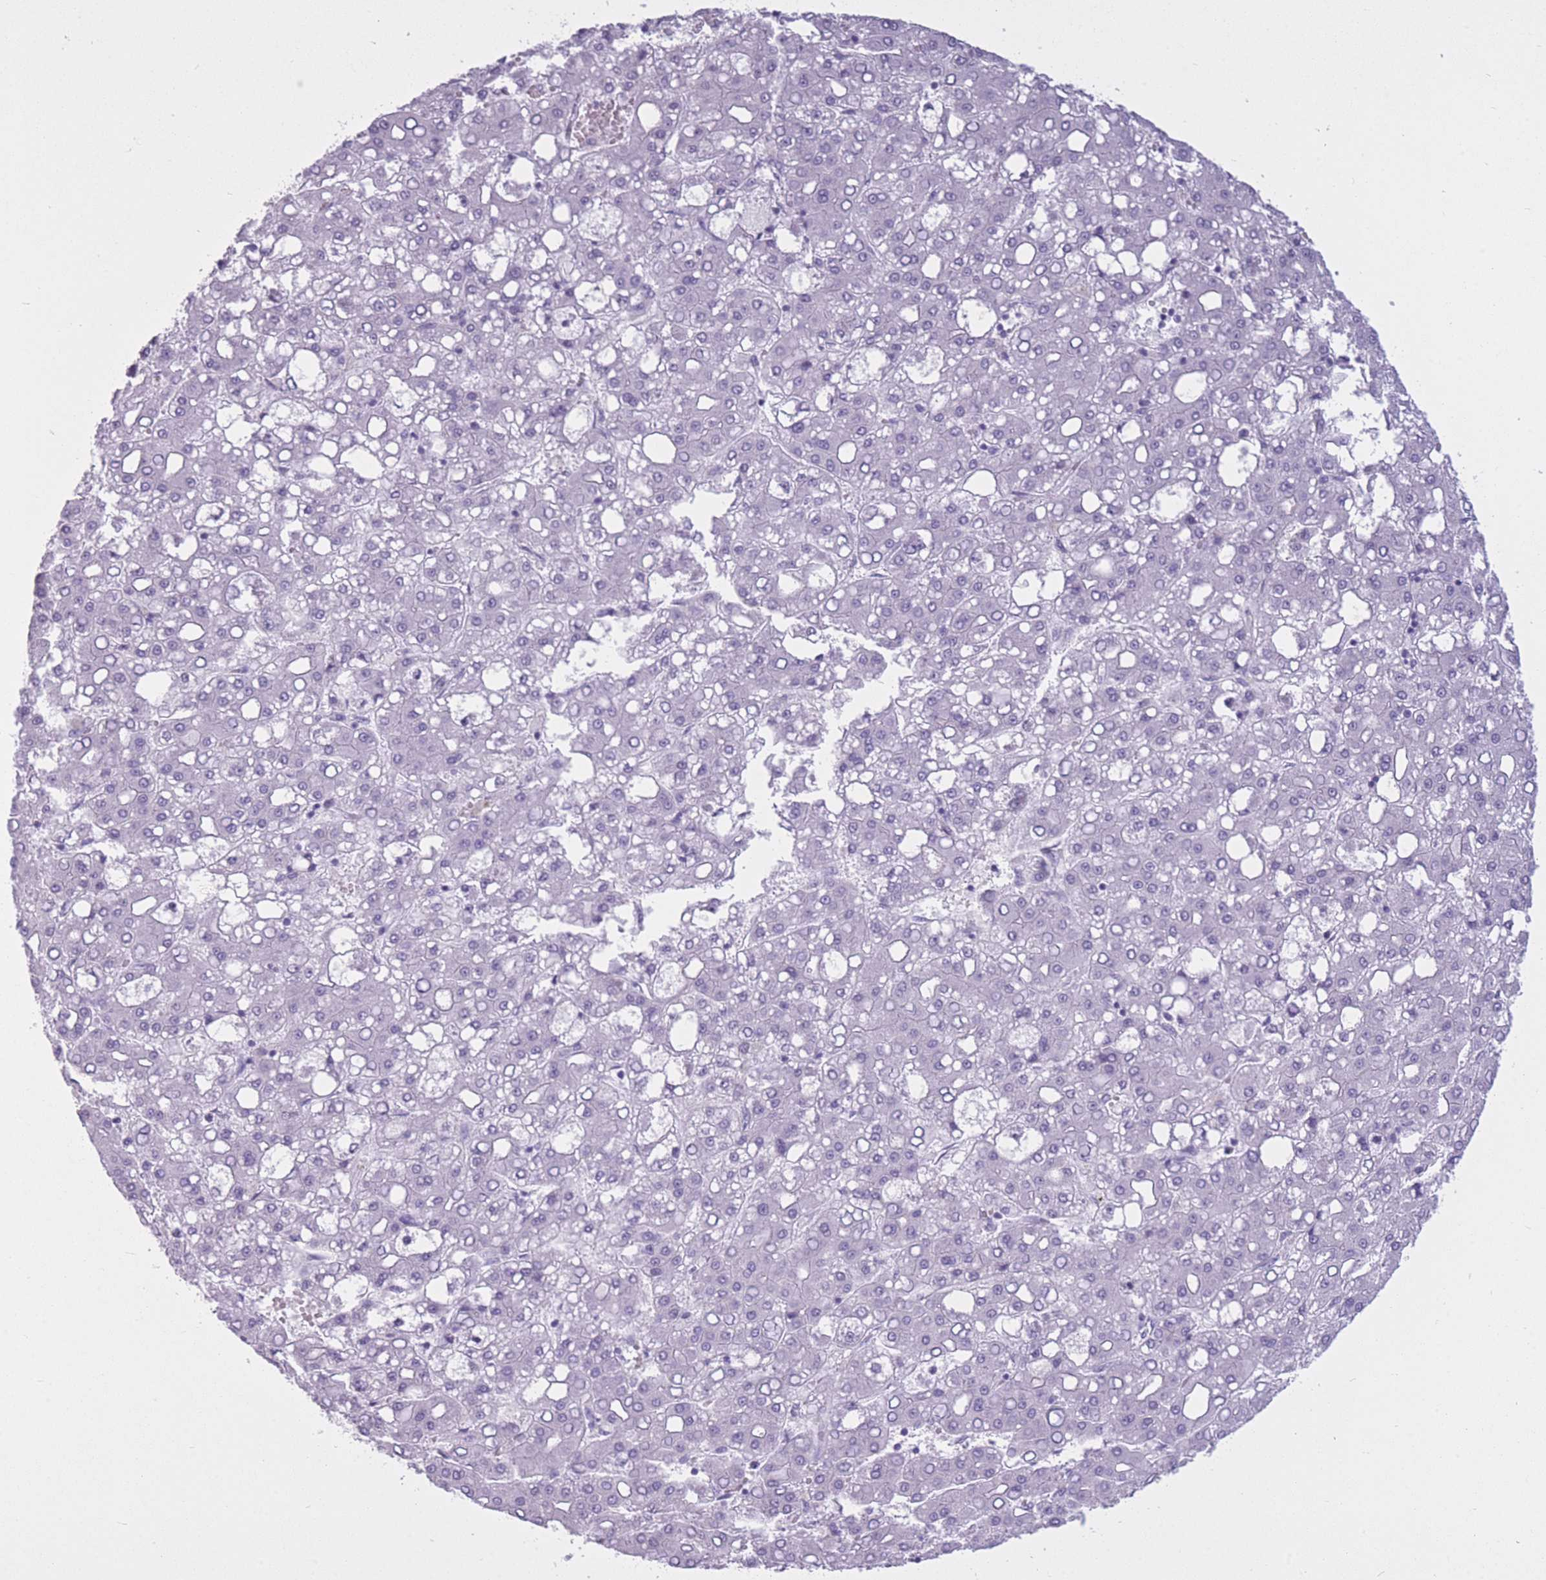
{"staining": {"intensity": "negative", "quantity": "none", "location": "none"}, "tissue": "liver cancer", "cell_type": "Tumor cells", "image_type": "cancer", "snomed": [{"axis": "morphology", "description": "Carcinoma, Hepatocellular, NOS"}, {"axis": "topography", "description": "Liver"}], "caption": "DAB immunohistochemical staining of human liver hepatocellular carcinoma demonstrates no significant staining in tumor cells.", "gene": "GOLGA6D", "patient": {"sex": "male", "age": 65}}